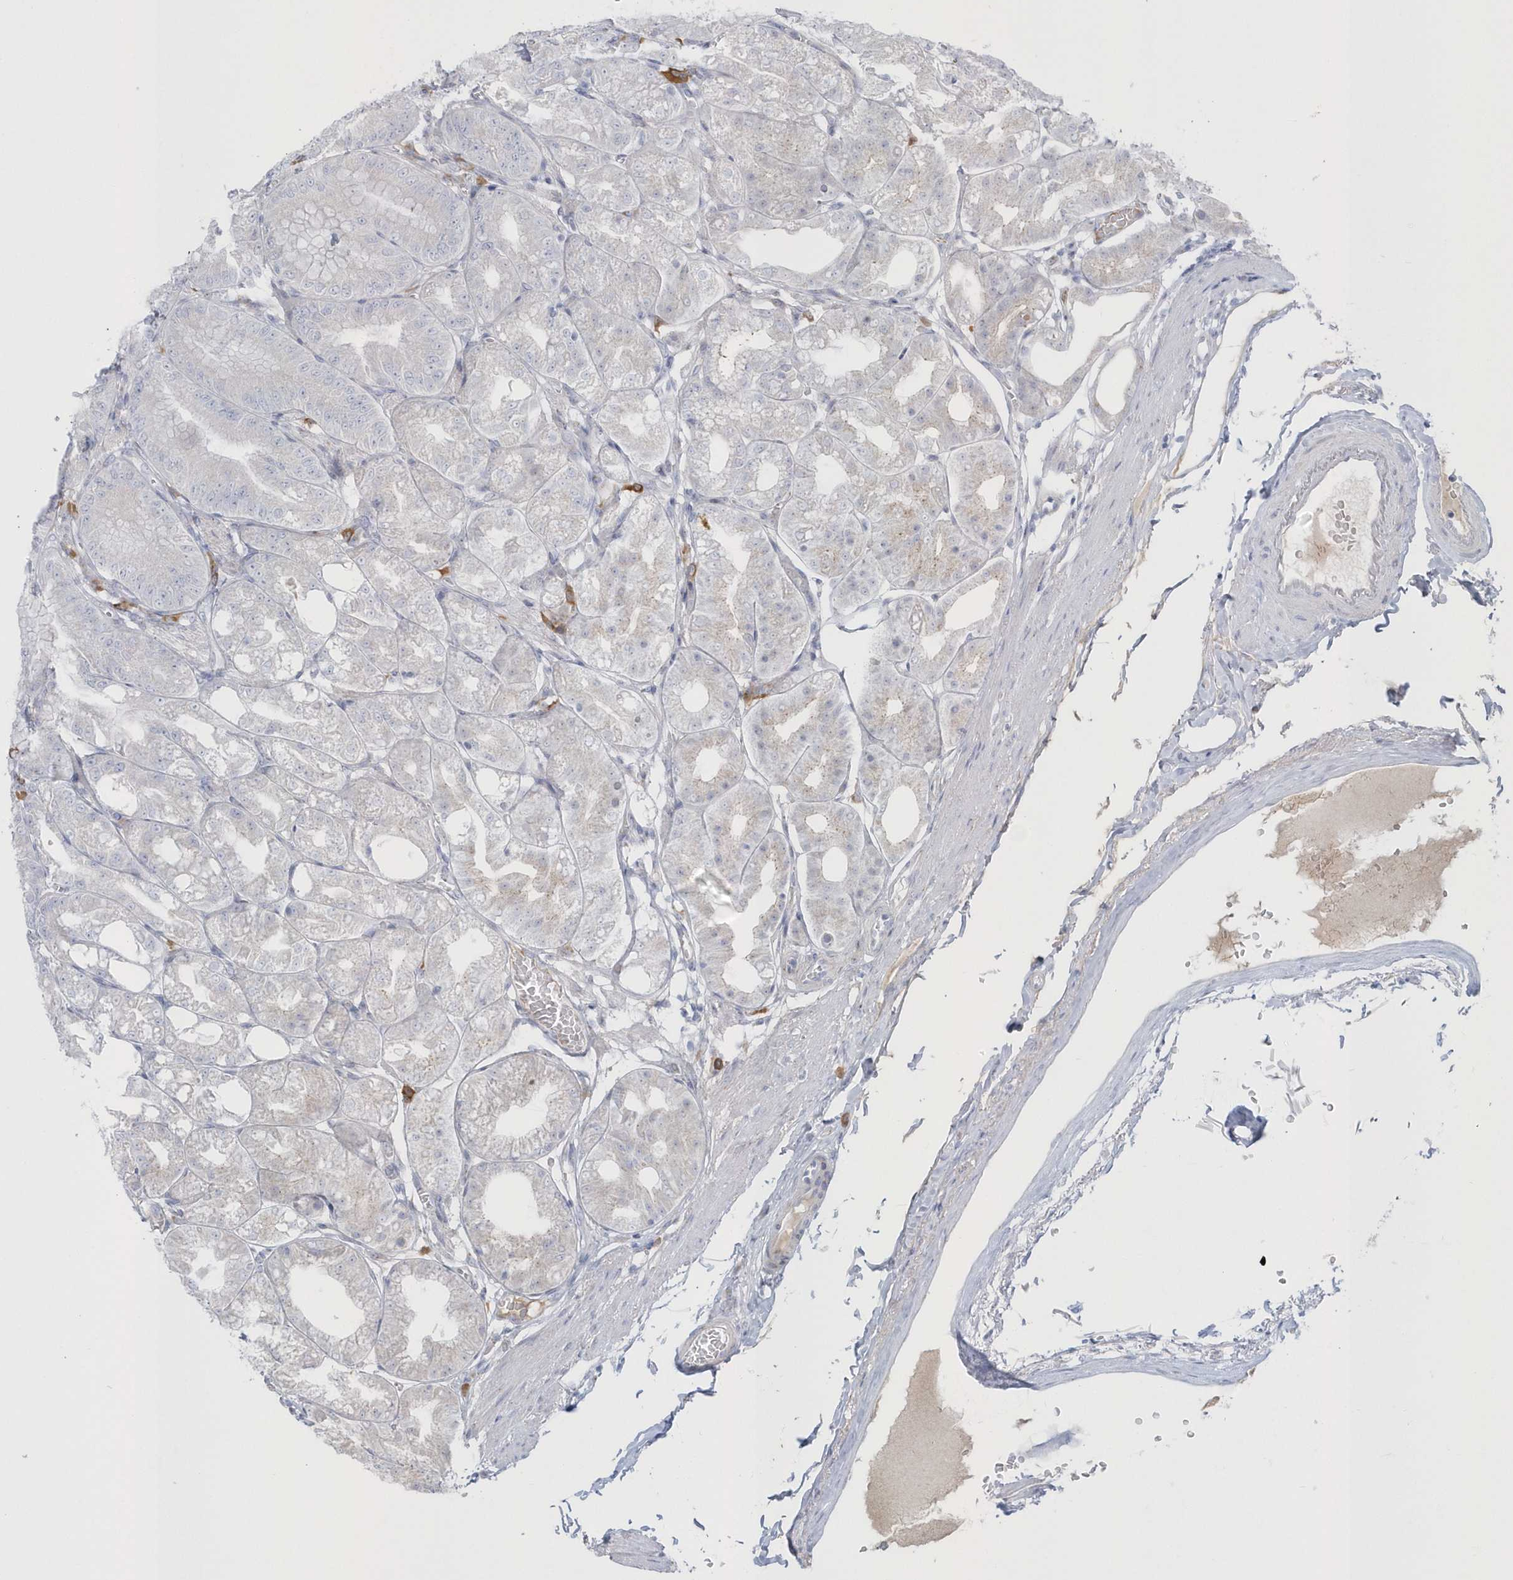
{"staining": {"intensity": "negative", "quantity": "none", "location": "none"}, "tissue": "stomach", "cell_type": "Glandular cells", "image_type": "normal", "snomed": [{"axis": "morphology", "description": "Normal tissue, NOS"}, {"axis": "topography", "description": "Stomach, lower"}], "caption": "High magnification brightfield microscopy of benign stomach stained with DAB (brown) and counterstained with hematoxylin (blue): glandular cells show no significant positivity. (Stains: DAB (3,3'-diaminobenzidine) immunohistochemistry with hematoxylin counter stain, Microscopy: brightfield microscopy at high magnification).", "gene": "SEMA3D", "patient": {"sex": "male", "age": 71}}